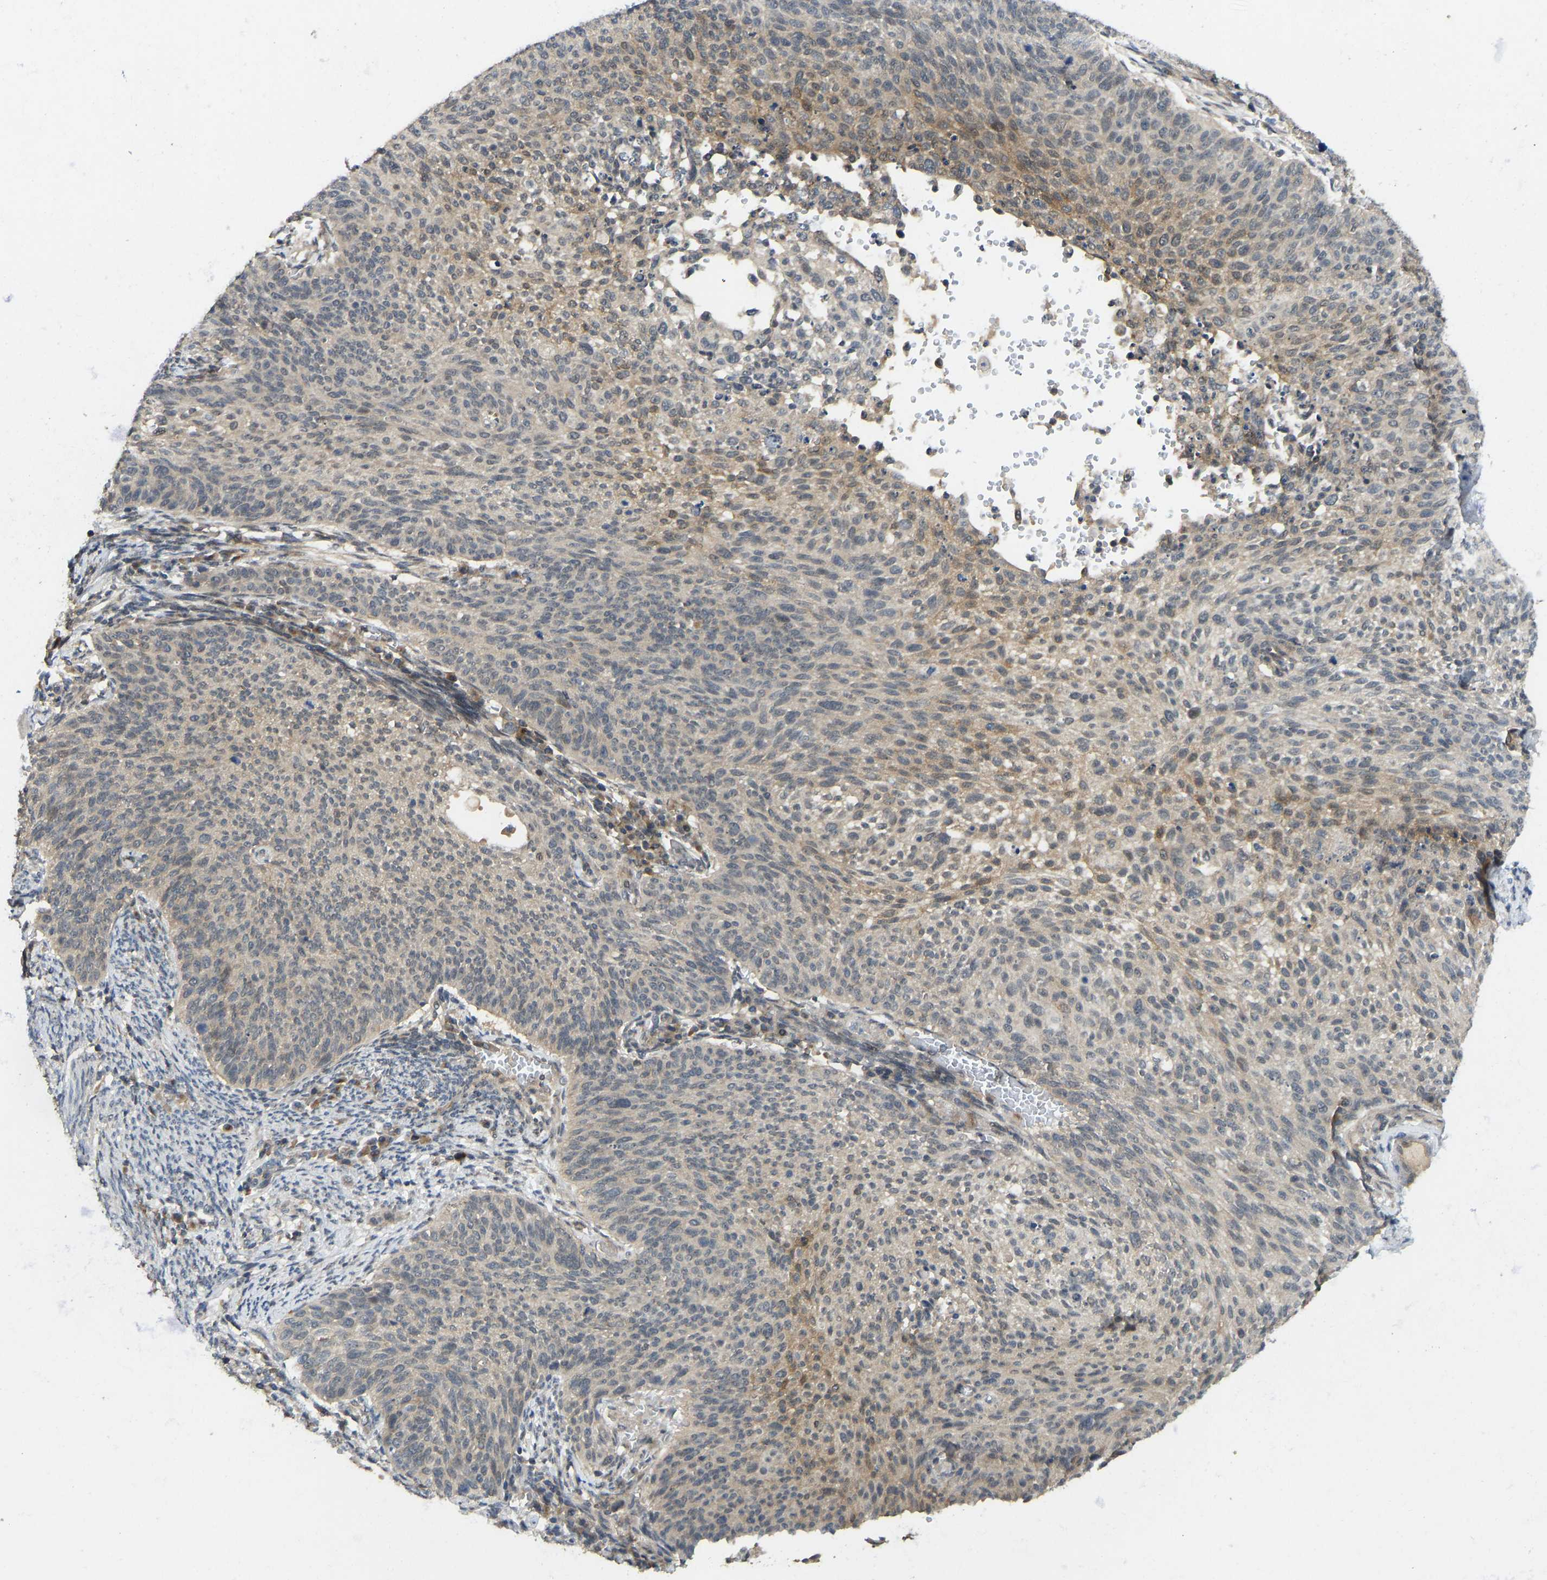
{"staining": {"intensity": "moderate", "quantity": "<25%", "location": "cytoplasmic/membranous"}, "tissue": "cervical cancer", "cell_type": "Tumor cells", "image_type": "cancer", "snomed": [{"axis": "morphology", "description": "Squamous cell carcinoma, NOS"}, {"axis": "topography", "description": "Cervix"}], "caption": "Immunohistochemical staining of cervical cancer (squamous cell carcinoma) shows low levels of moderate cytoplasmic/membranous positivity in approximately <25% of tumor cells. The staining was performed using DAB (3,3'-diaminobenzidine) to visualize the protein expression in brown, while the nuclei were stained in blue with hematoxylin (Magnification: 20x).", "gene": "NDRG3", "patient": {"sex": "female", "age": 70}}